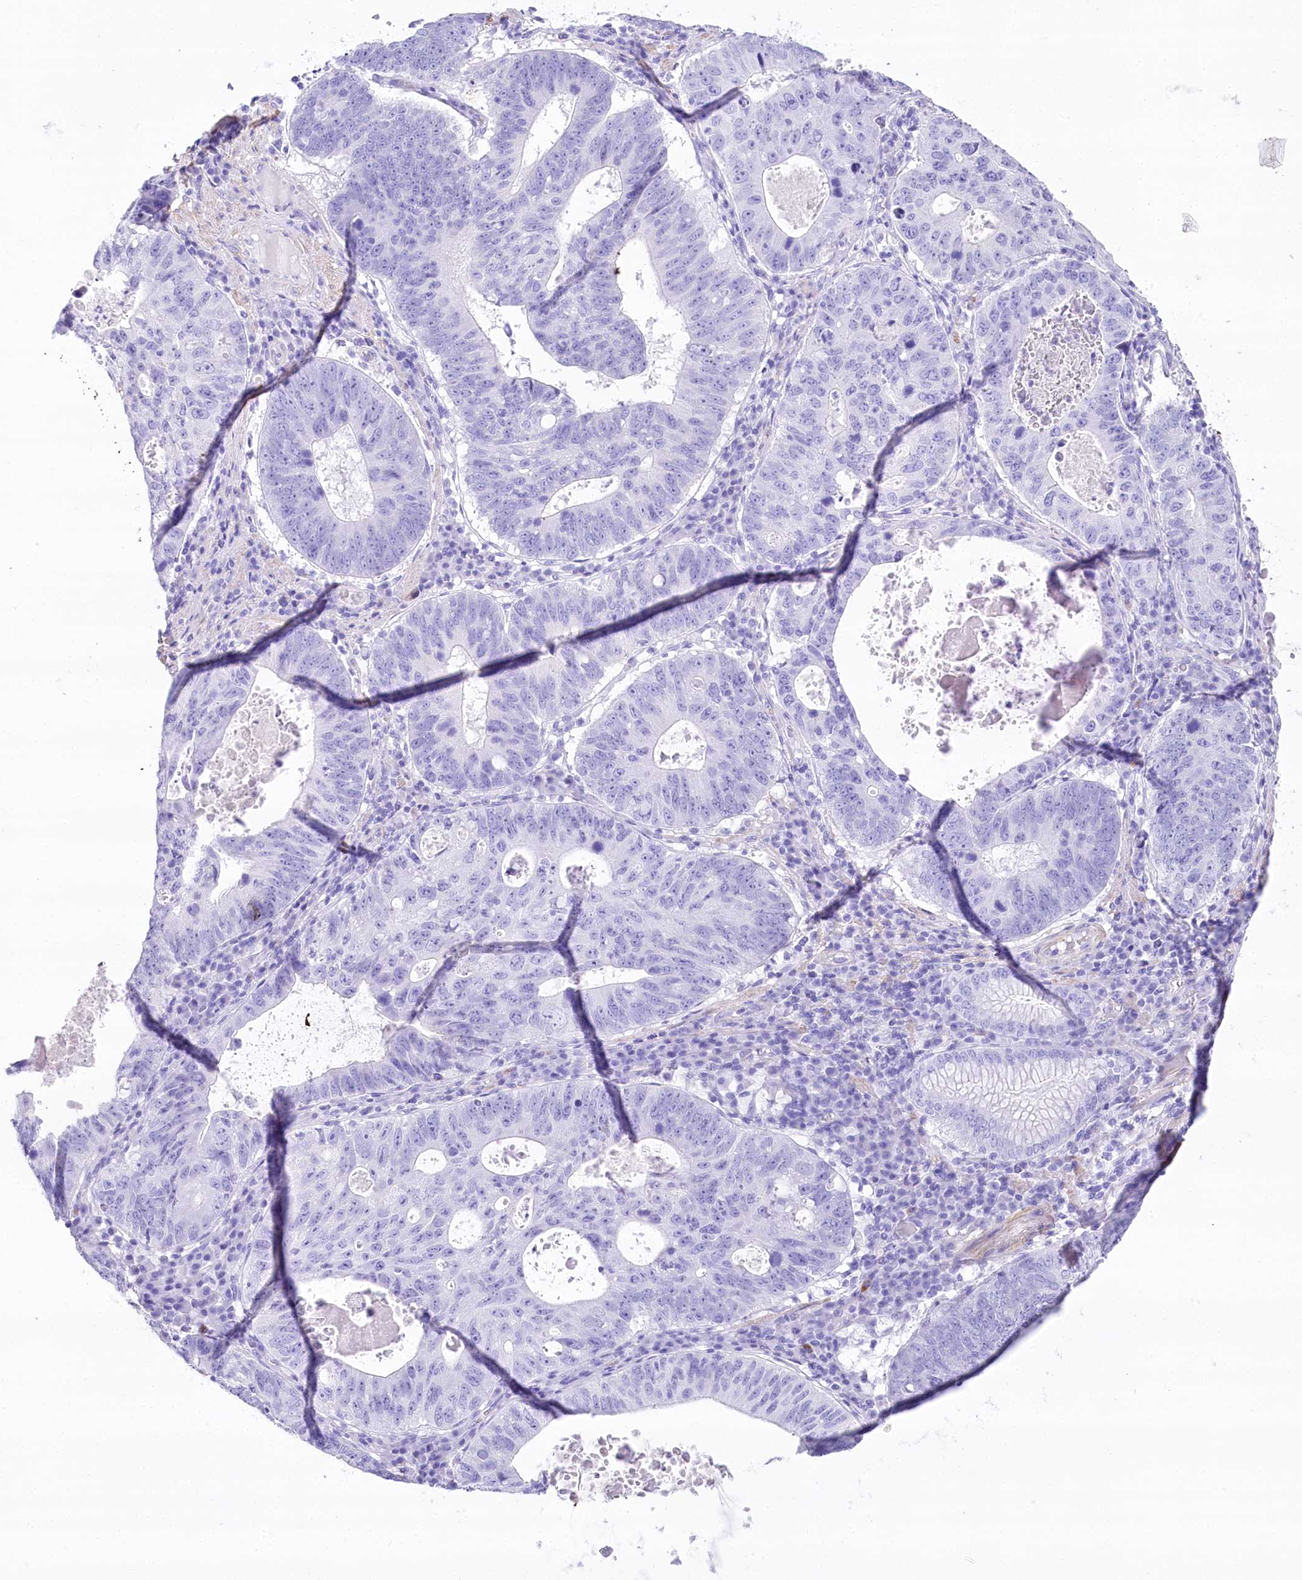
{"staining": {"intensity": "negative", "quantity": "none", "location": "none"}, "tissue": "stomach cancer", "cell_type": "Tumor cells", "image_type": "cancer", "snomed": [{"axis": "morphology", "description": "Adenocarcinoma, NOS"}, {"axis": "topography", "description": "Stomach"}], "caption": "The micrograph demonstrates no significant expression in tumor cells of adenocarcinoma (stomach).", "gene": "CSN3", "patient": {"sex": "male", "age": 59}}